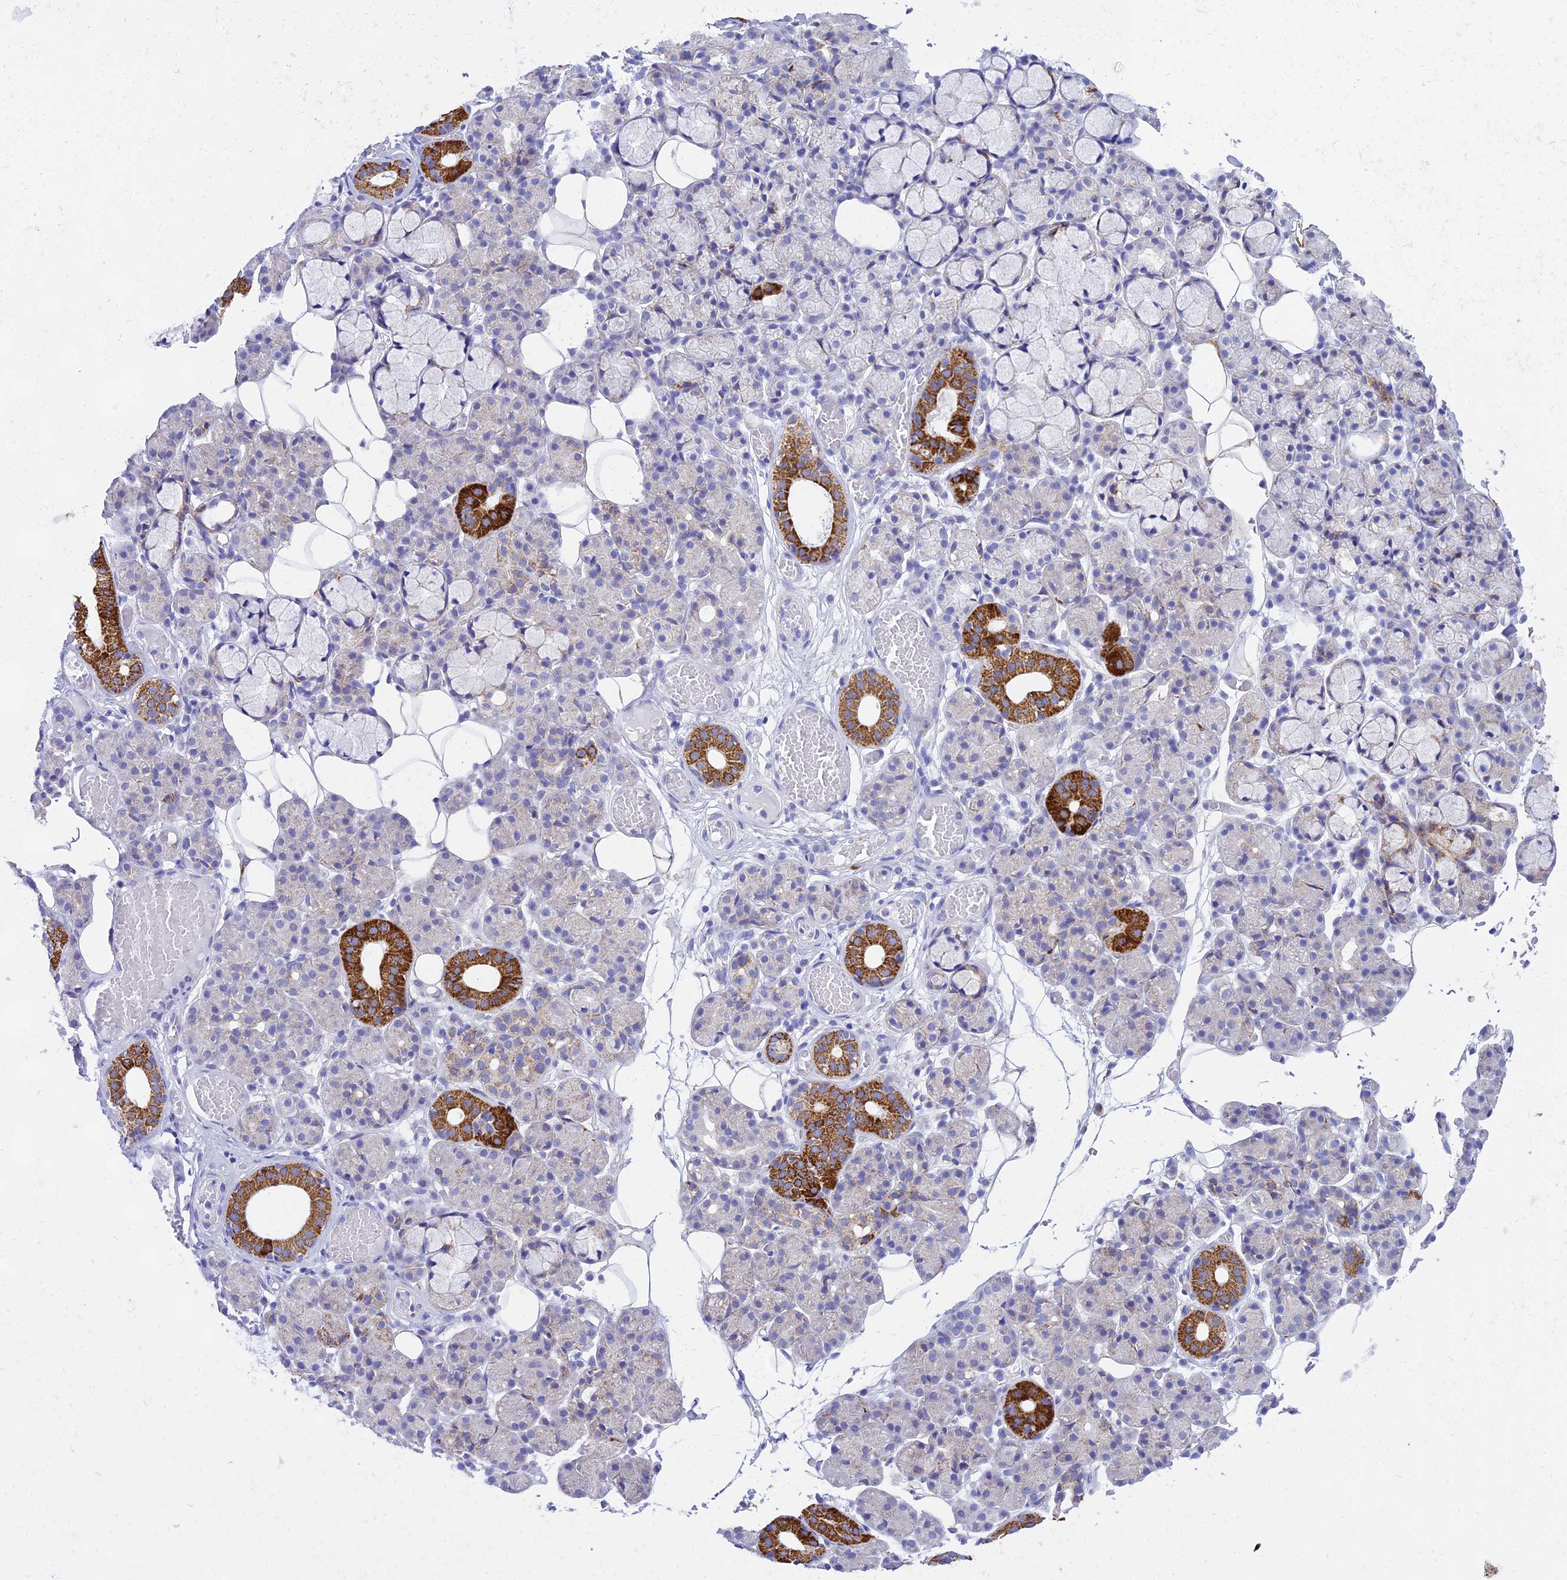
{"staining": {"intensity": "strong", "quantity": "<25%", "location": "cytoplasmic/membranous"}, "tissue": "salivary gland", "cell_type": "Glandular cells", "image_type": "normal", "snomed": [{"axis": "morphology", "description": "Normal tissue, NOS"}, {"axis": "topography", "description": "Salivary gland"}], "caption": "Immunohistochemistry (IHC) micrograph of normal salivary gland stained for a protein (brown), which reveals medium levels of strong cytoplasmic/membranous expression in approximately <25% of glandular cells.", "gene": "PKN3", "patient": {"sex": "male", "age": 63}}